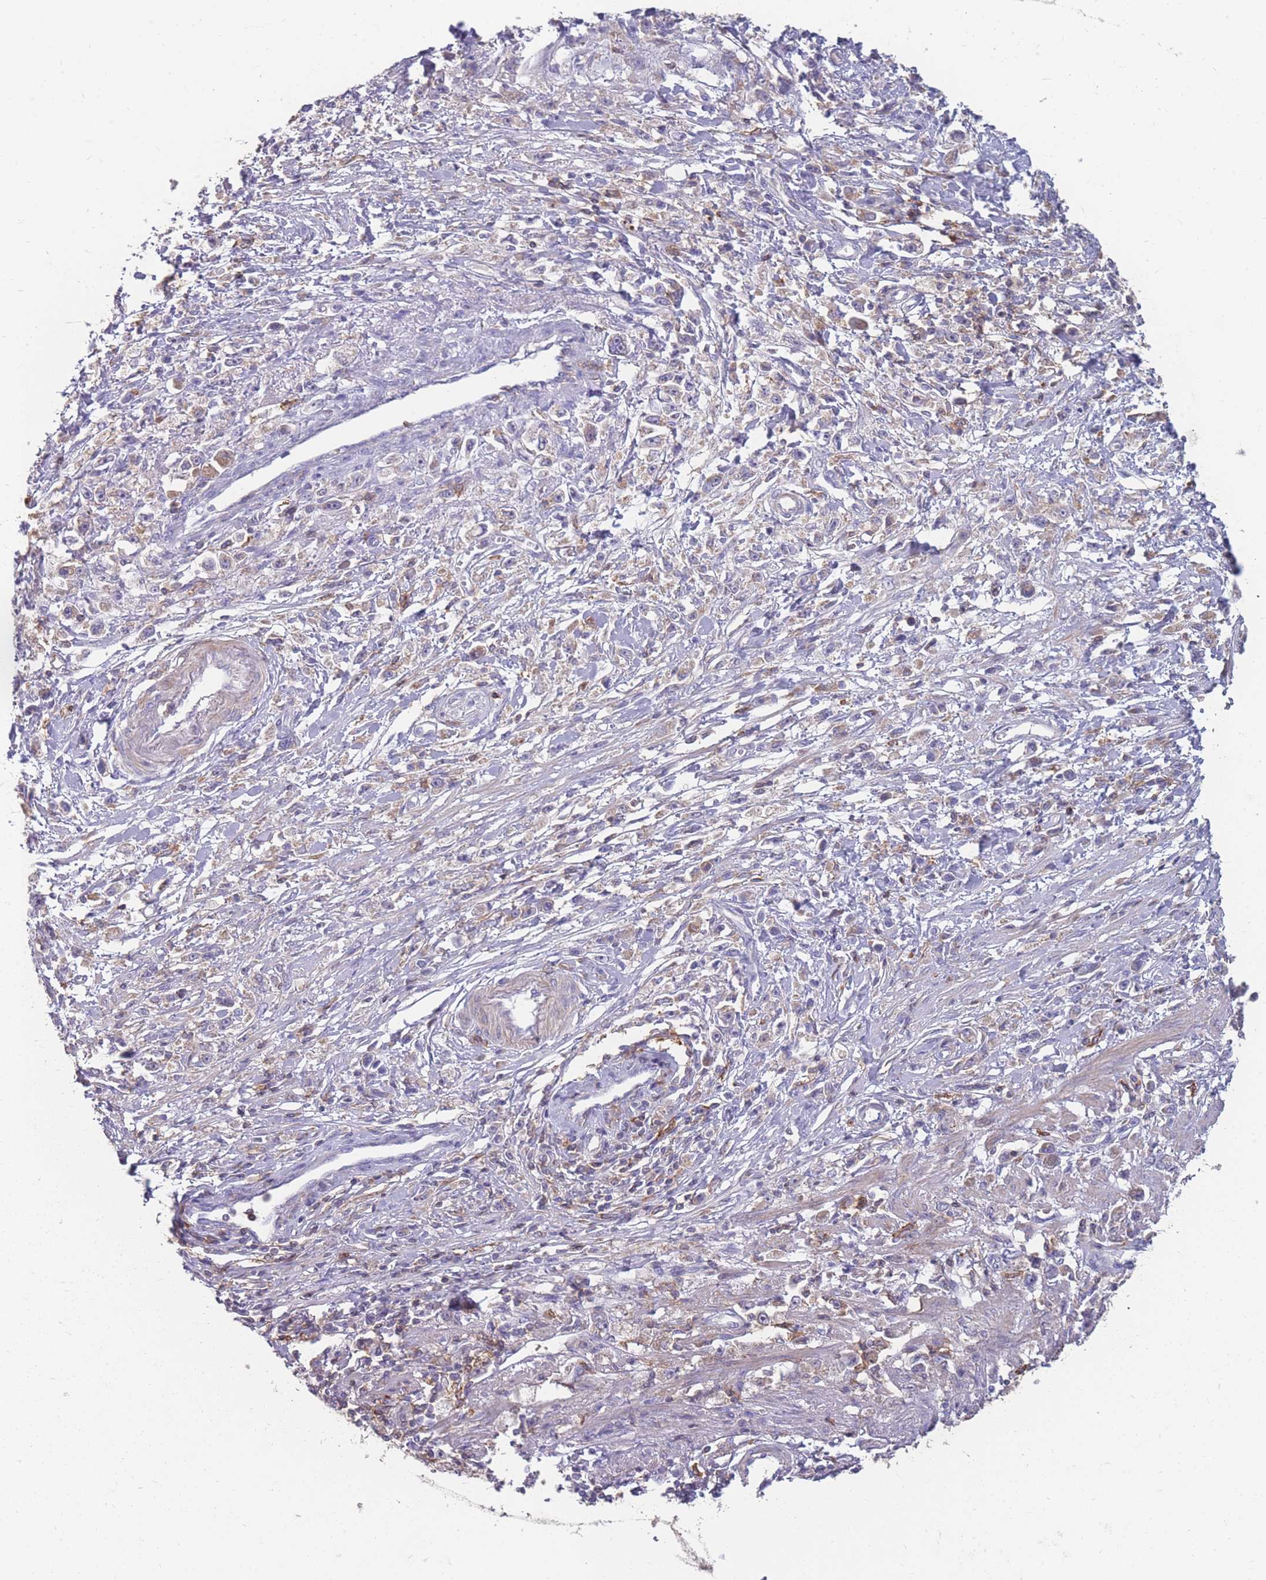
{"staining": {"intensity": "weak", "quantity": "<25%", "location": "cytoplasmic/membranous"}, "tissue": "stomach cancer", "cell_type": "Tumor cells", "image_type": "cancer", "snomed": [{"axis": "morphology", "description": "Adenocarcinoma, NOS"}, {"axis": "topography", "description": "Stomach"}], "caption": "An image of stomach adenocarcinoma stained for a protein displays no brown staining in tumor cells.", "gene": "CD33", "patient": {"sex": "female", "age": 59}}